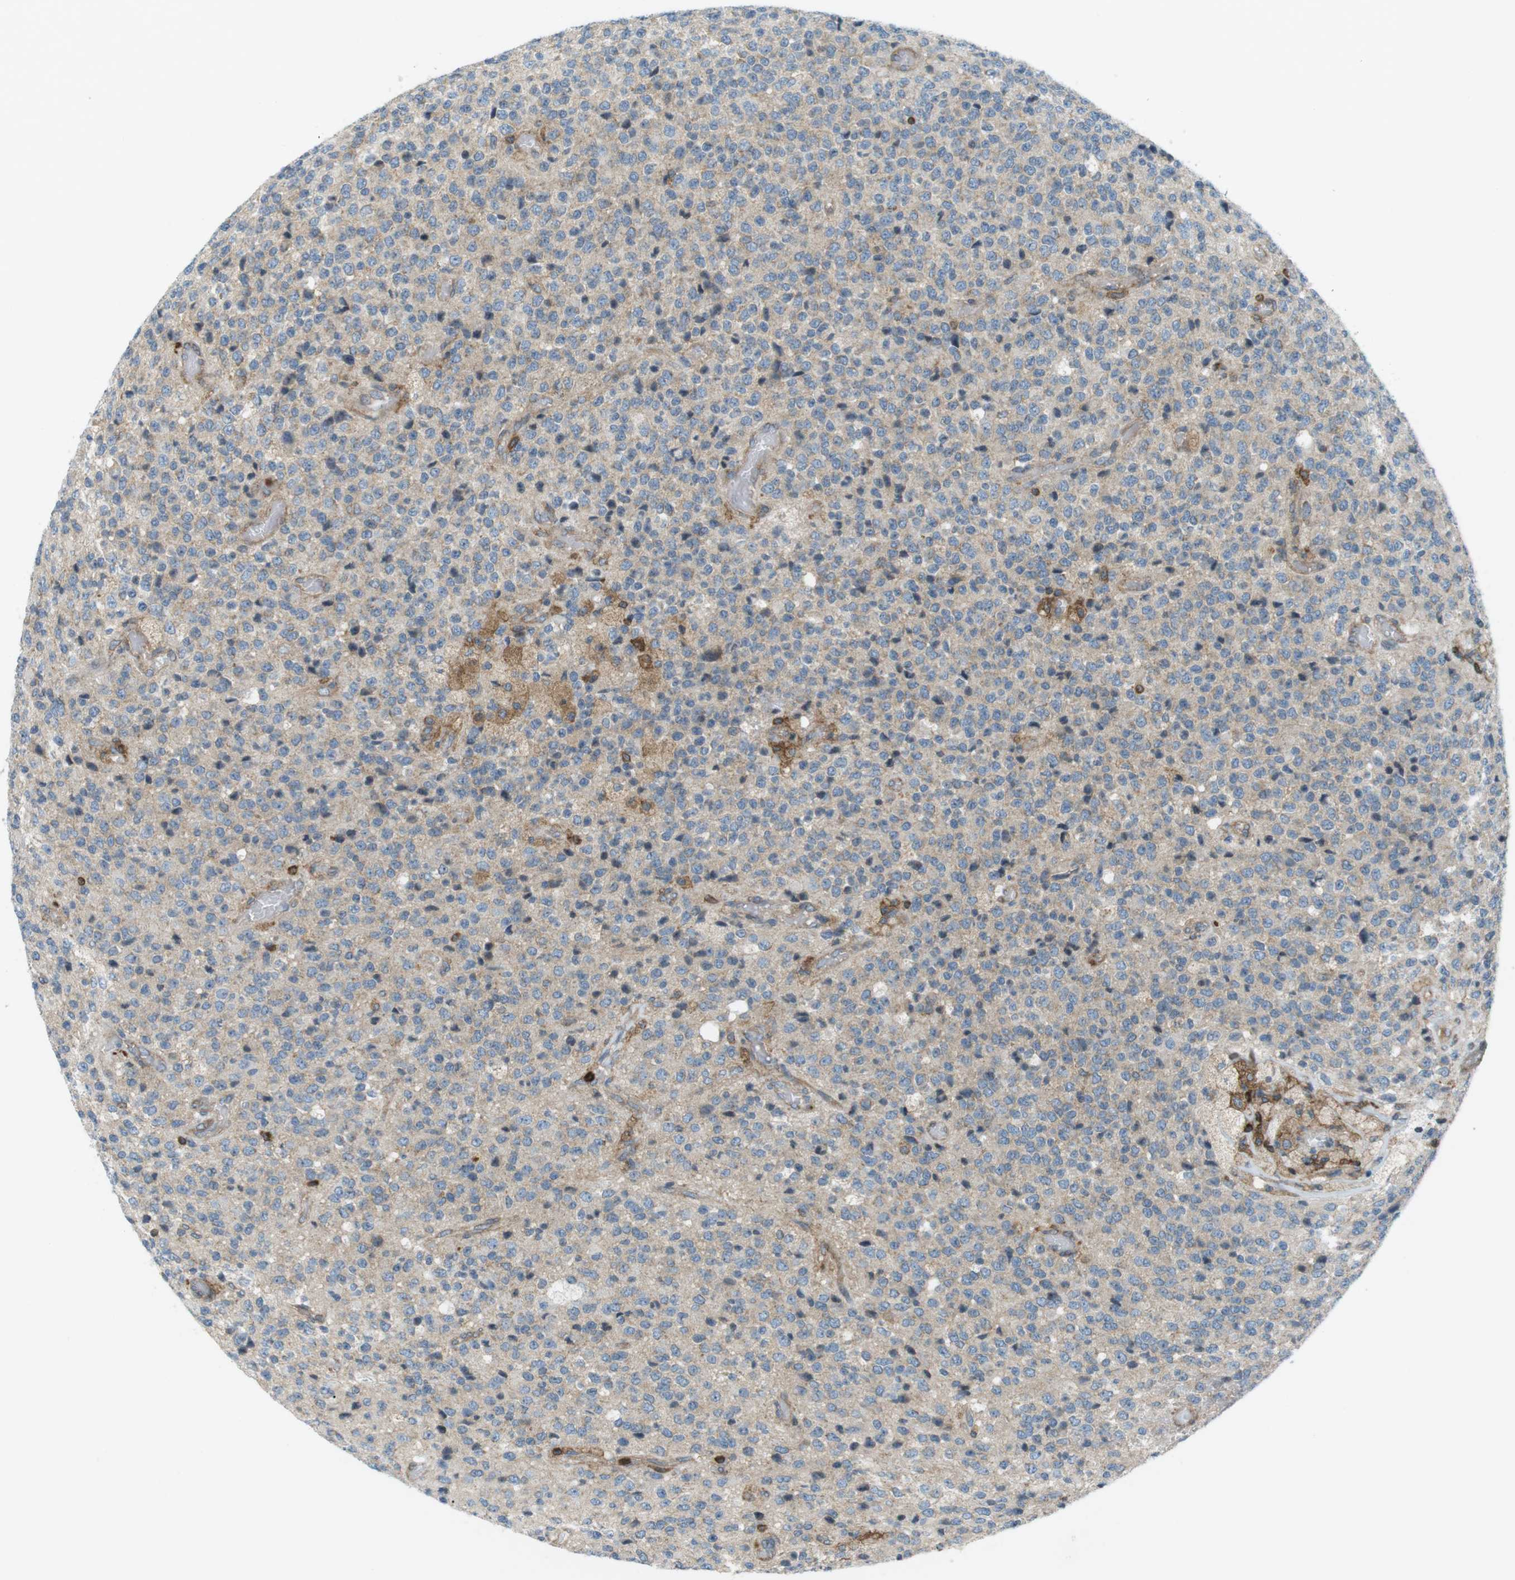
{"staining": {"intensity": "weak", "quantity": "25%-75%", "location": "cytoplasmic/membranous"}, "tissue": "glioma", "cell_type": "Tumor cells", "image_type": "cancer", "snomed": [{"axis": "morphology", "description": "Glioma, malignant, High grade"}, {"axis": "topography", "description": "pancreas cauda"}], "caption": "Immunohistochemical staining of human malignant glioma (high-grade) exhibits low levels of weak cytoplasmic/membranous staining in about 25%-75% of tumor cells. (IHC, brightfield microscopy, high magnification).", "gene": "FLII", "patient": {"sex": "male", "age": 60}}